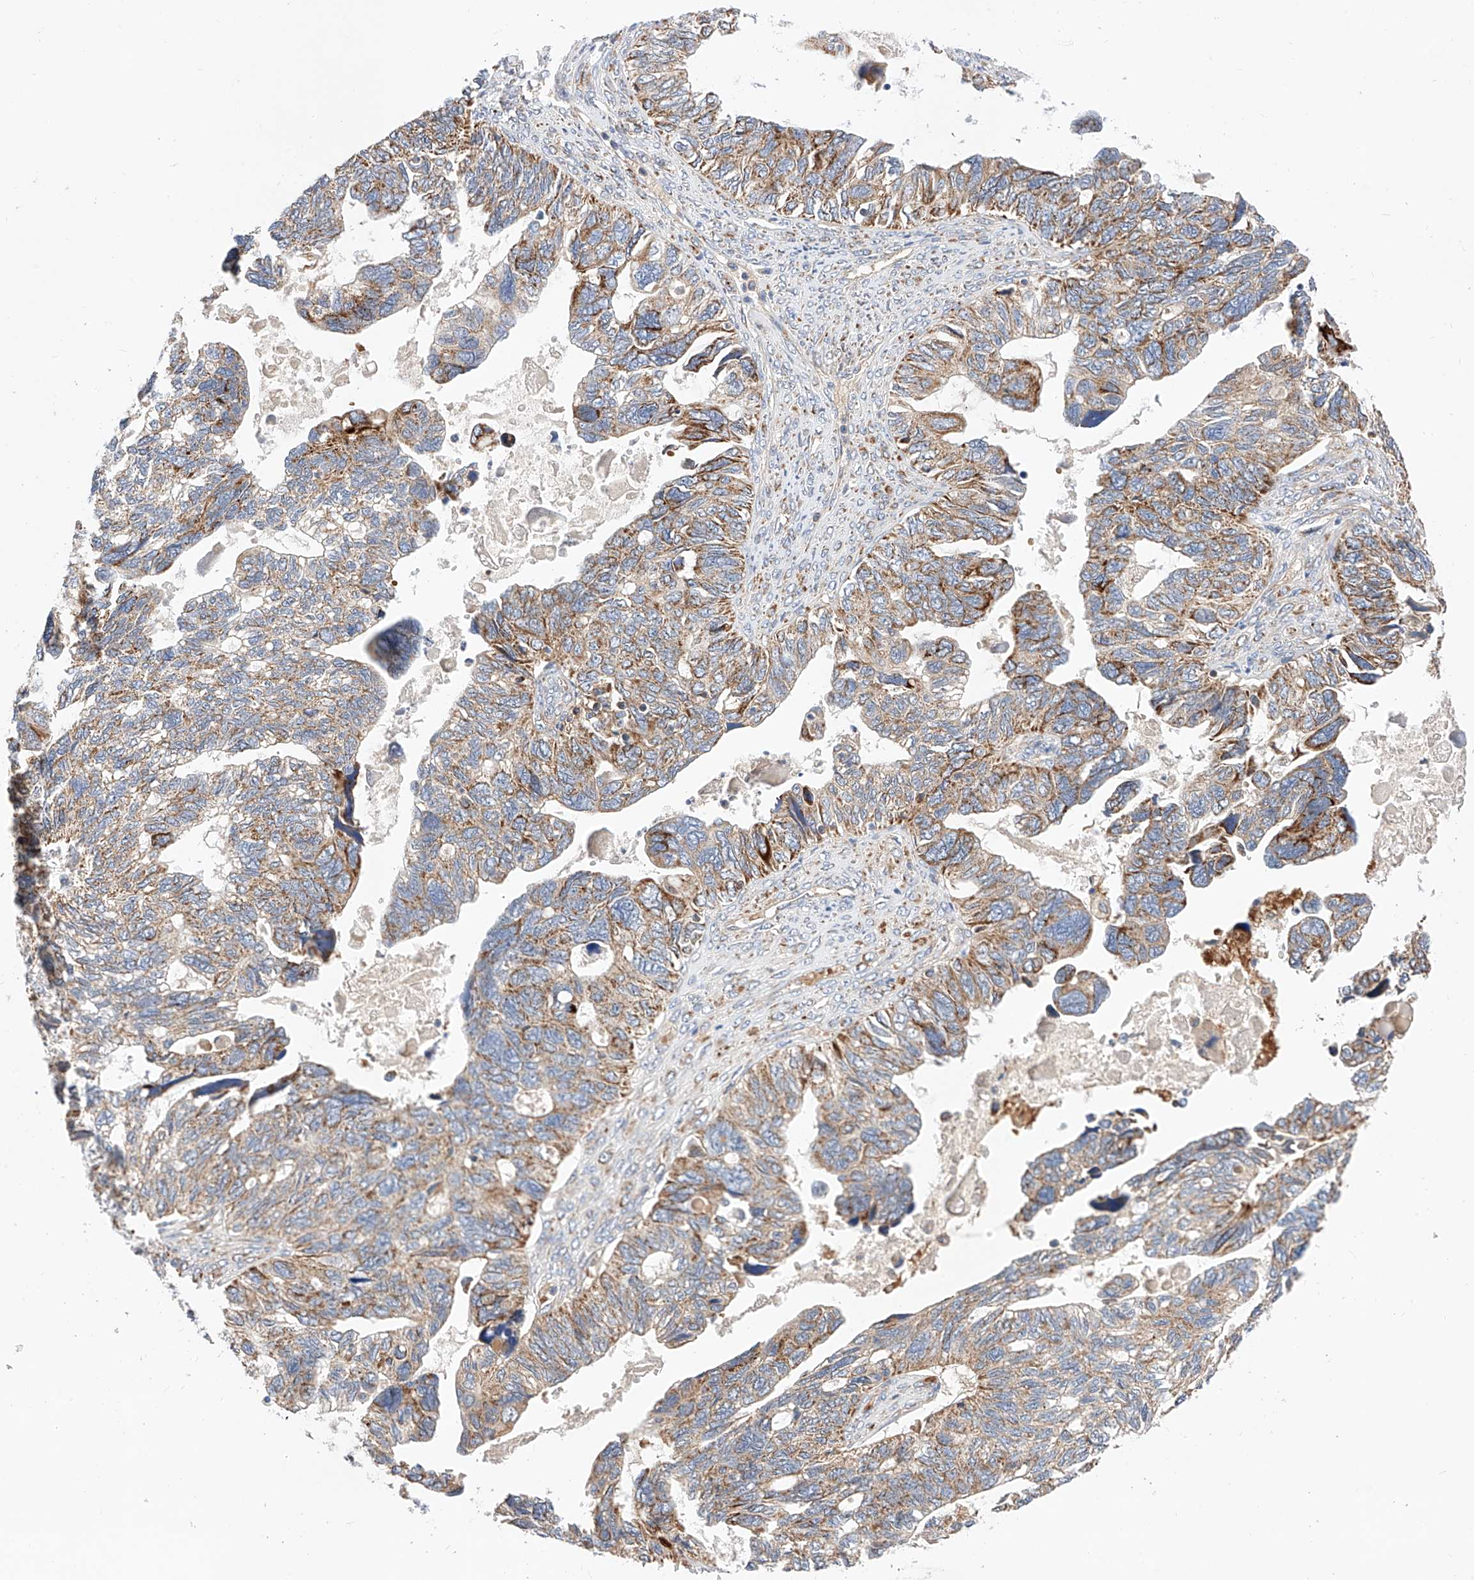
{"staining": {"intensity": "moderate", "quantity": ">75%", "location": "cytoplasmic/membranous"}, "tissue": "ovarian cancer", "cell_type": "Tumor cells", "image_type": "cancer", "snomed": [{"axis": "morphology", "description": "Cystadenocarcinoma, serous, NOS"}, {"axis": "topography", "description": "Ovary"}], "caption": "Immunohistochemistry of serous cystadenocarcinoma (ovarian) shows medium levels of moderate cytoplasmic/membranous staining in approximately >75% of tumor cells.", "gene": "NR1D1", "patient": {"sex": "female", "age": 79}}